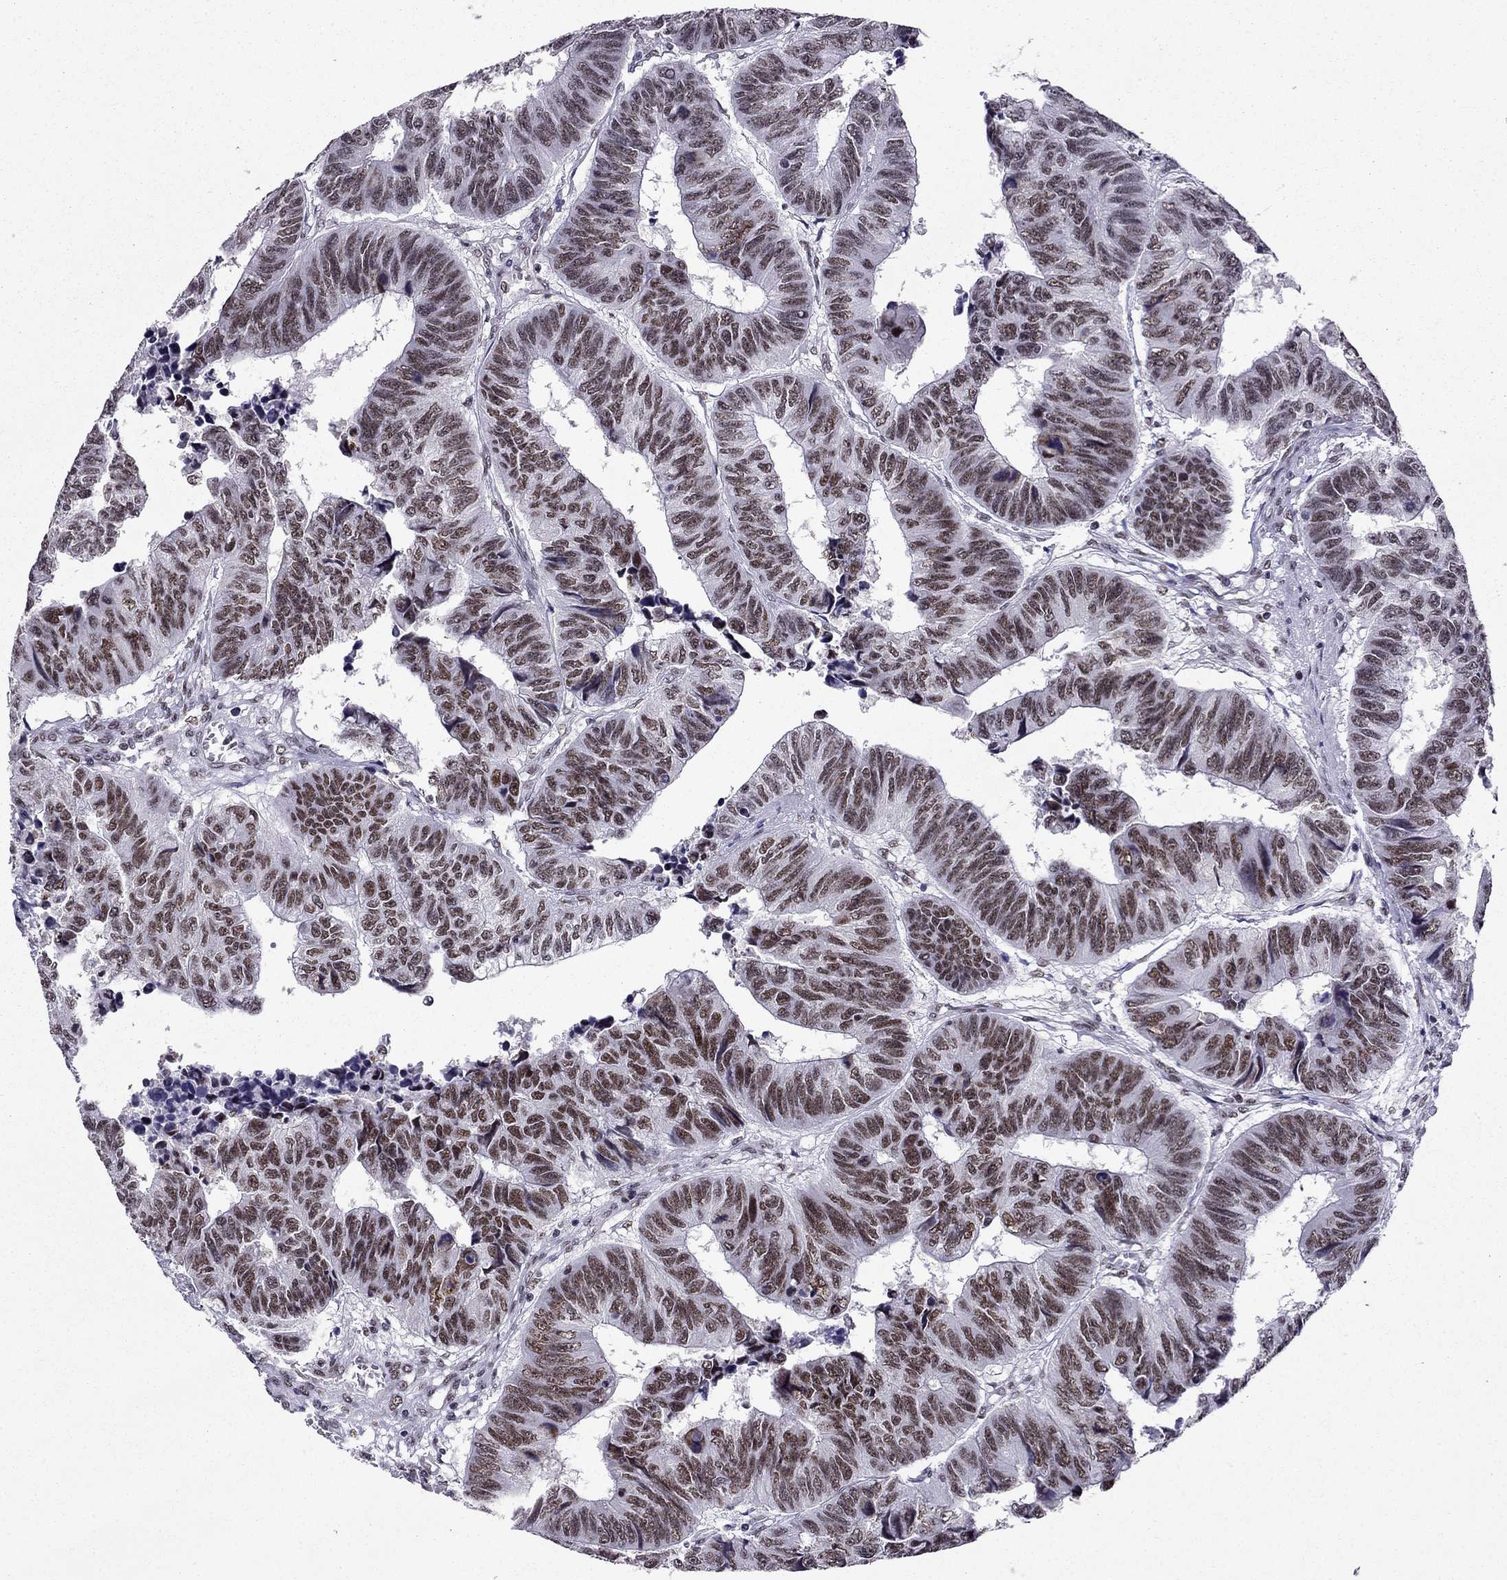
{"staining": {"intensity": "moderate", "quantity": ">75%", "location": "nuclear"}, "tissue": "colorectal cancer", "cell_type": "Tumor cells", "image_type": "cancer", "snomed": [{"axis": "morphology", "description": "Adenocarcinoma, NOS"}, {"axis": "topography", "description": "Rectum"}], "caption": "Colorectal cancer stained with IHC exhibits moderate nuclear positivity in about >75% of tumor cells.", "gene": "ZNF420", "patient": {"sex": "female", "age": 85}}